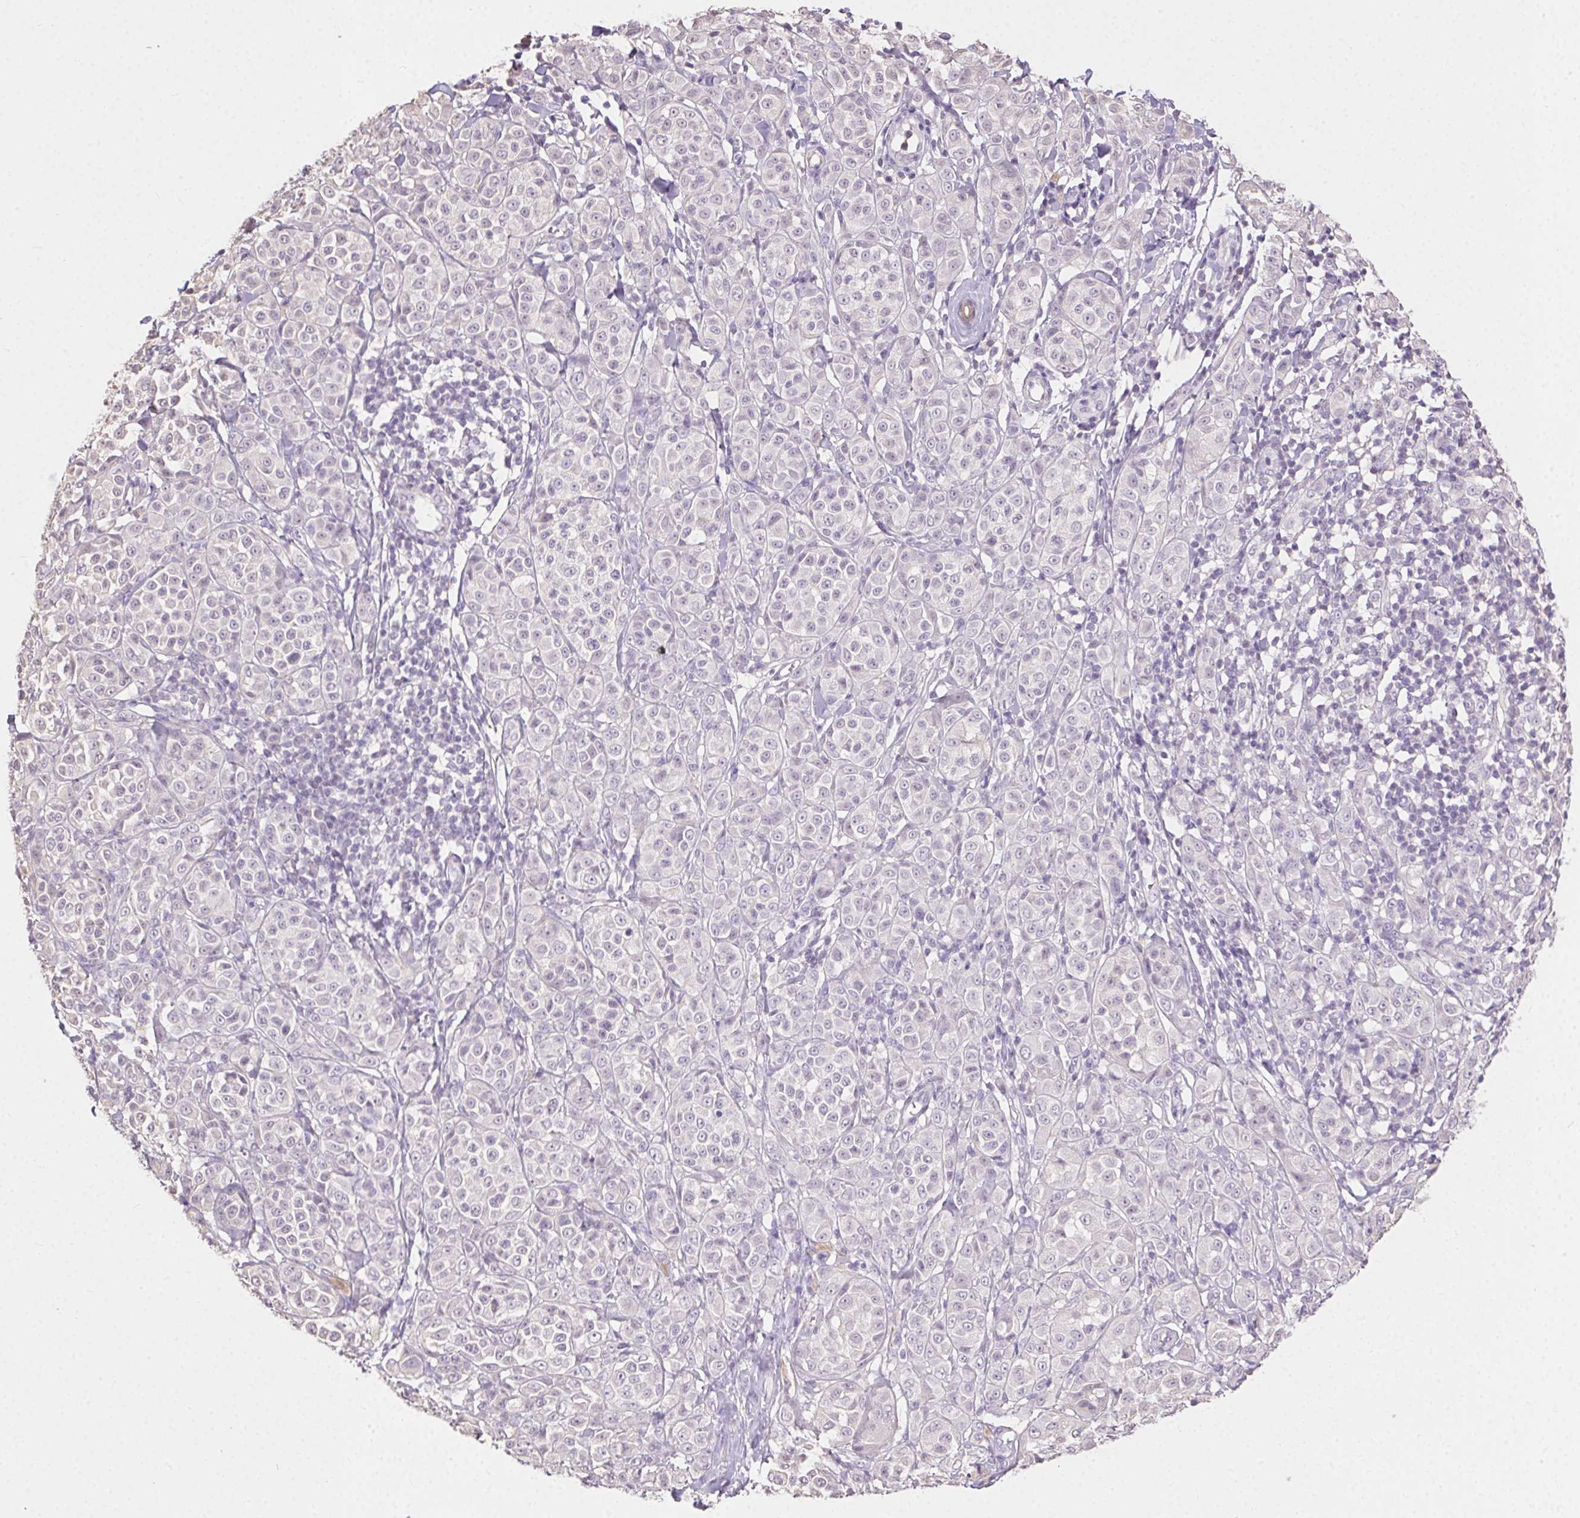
{"staining": {"intensity": "negative", "quantity": "none", "location": "none"}, "tissue": "melanoma", "cell_type": "Tumor cells", "image_type": "cancer", "snomed": [{"axis": "morphology", "description": "Malignant melanoma, NOS"}, {"axis": "topography", "description": "Skin"}], "caption": "The image displays no staining of tumor cells in malignant melanoma.", "gene": "SYCE2", "patient": {"sex": "male", "age": 89}}